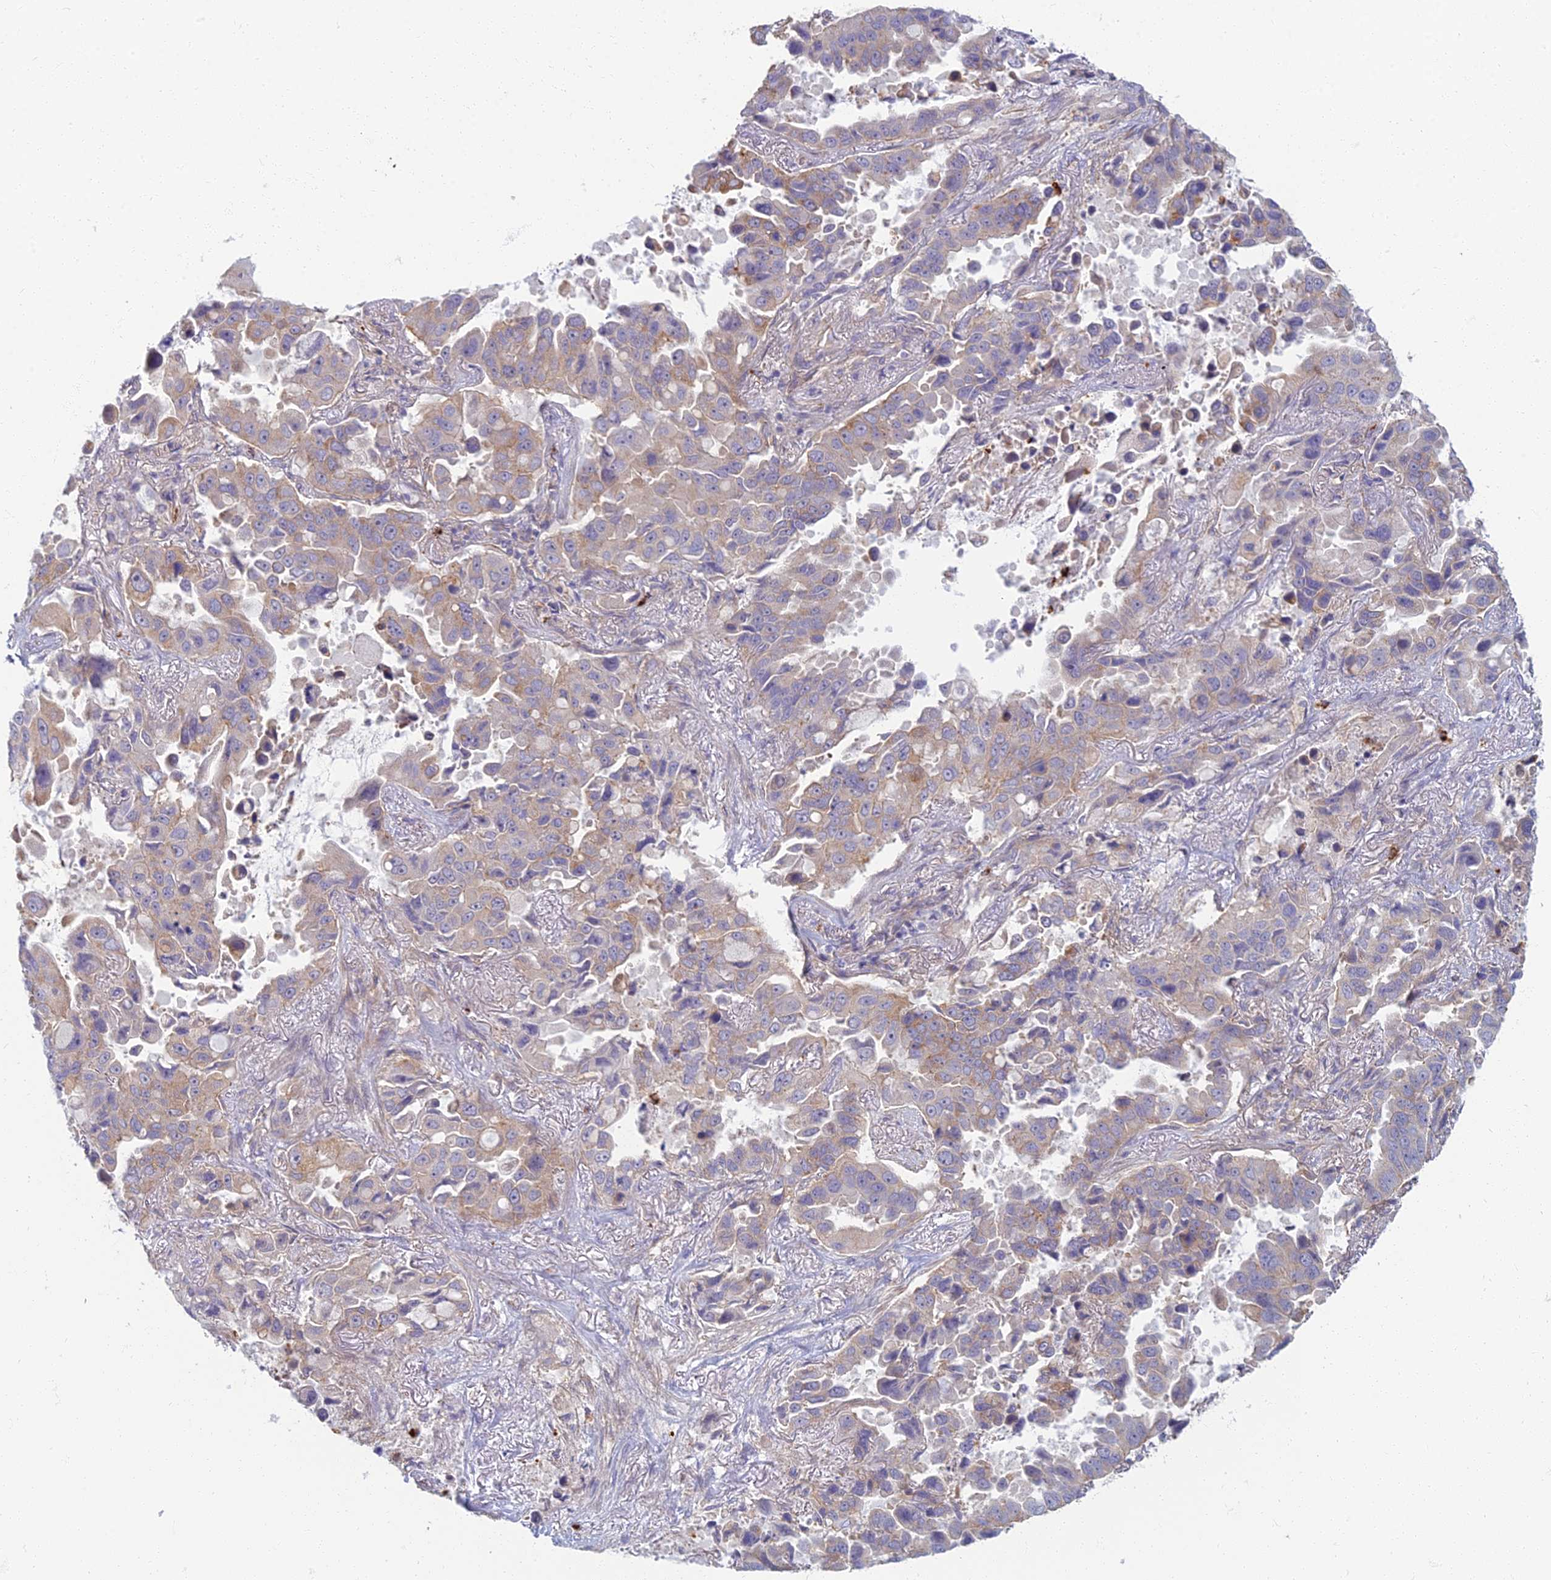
{"staining": {"intensity": "weak", "quantity": "25%-75%", "location": "cytoplasmic/membranous"}, "tissue": "lung cancer", "cell_type": "Tumor cells", "image_type": "cancer", "snomed": [{"axis": "morphology", "description": "Adenocarcinoma, NOS"}, {"axis": "topography", "description": "Lung"}], "caption": "Lung cancer was stained to show a protein in brown. There is low levels of weak cytoplasmic/membranous staining in about 25%-75% of tumor cells. (DAB = brown stain, brightfield microscopy at high magnification).", "gene": "PROX2", "patient": {"sex": "male", "age": 64}}